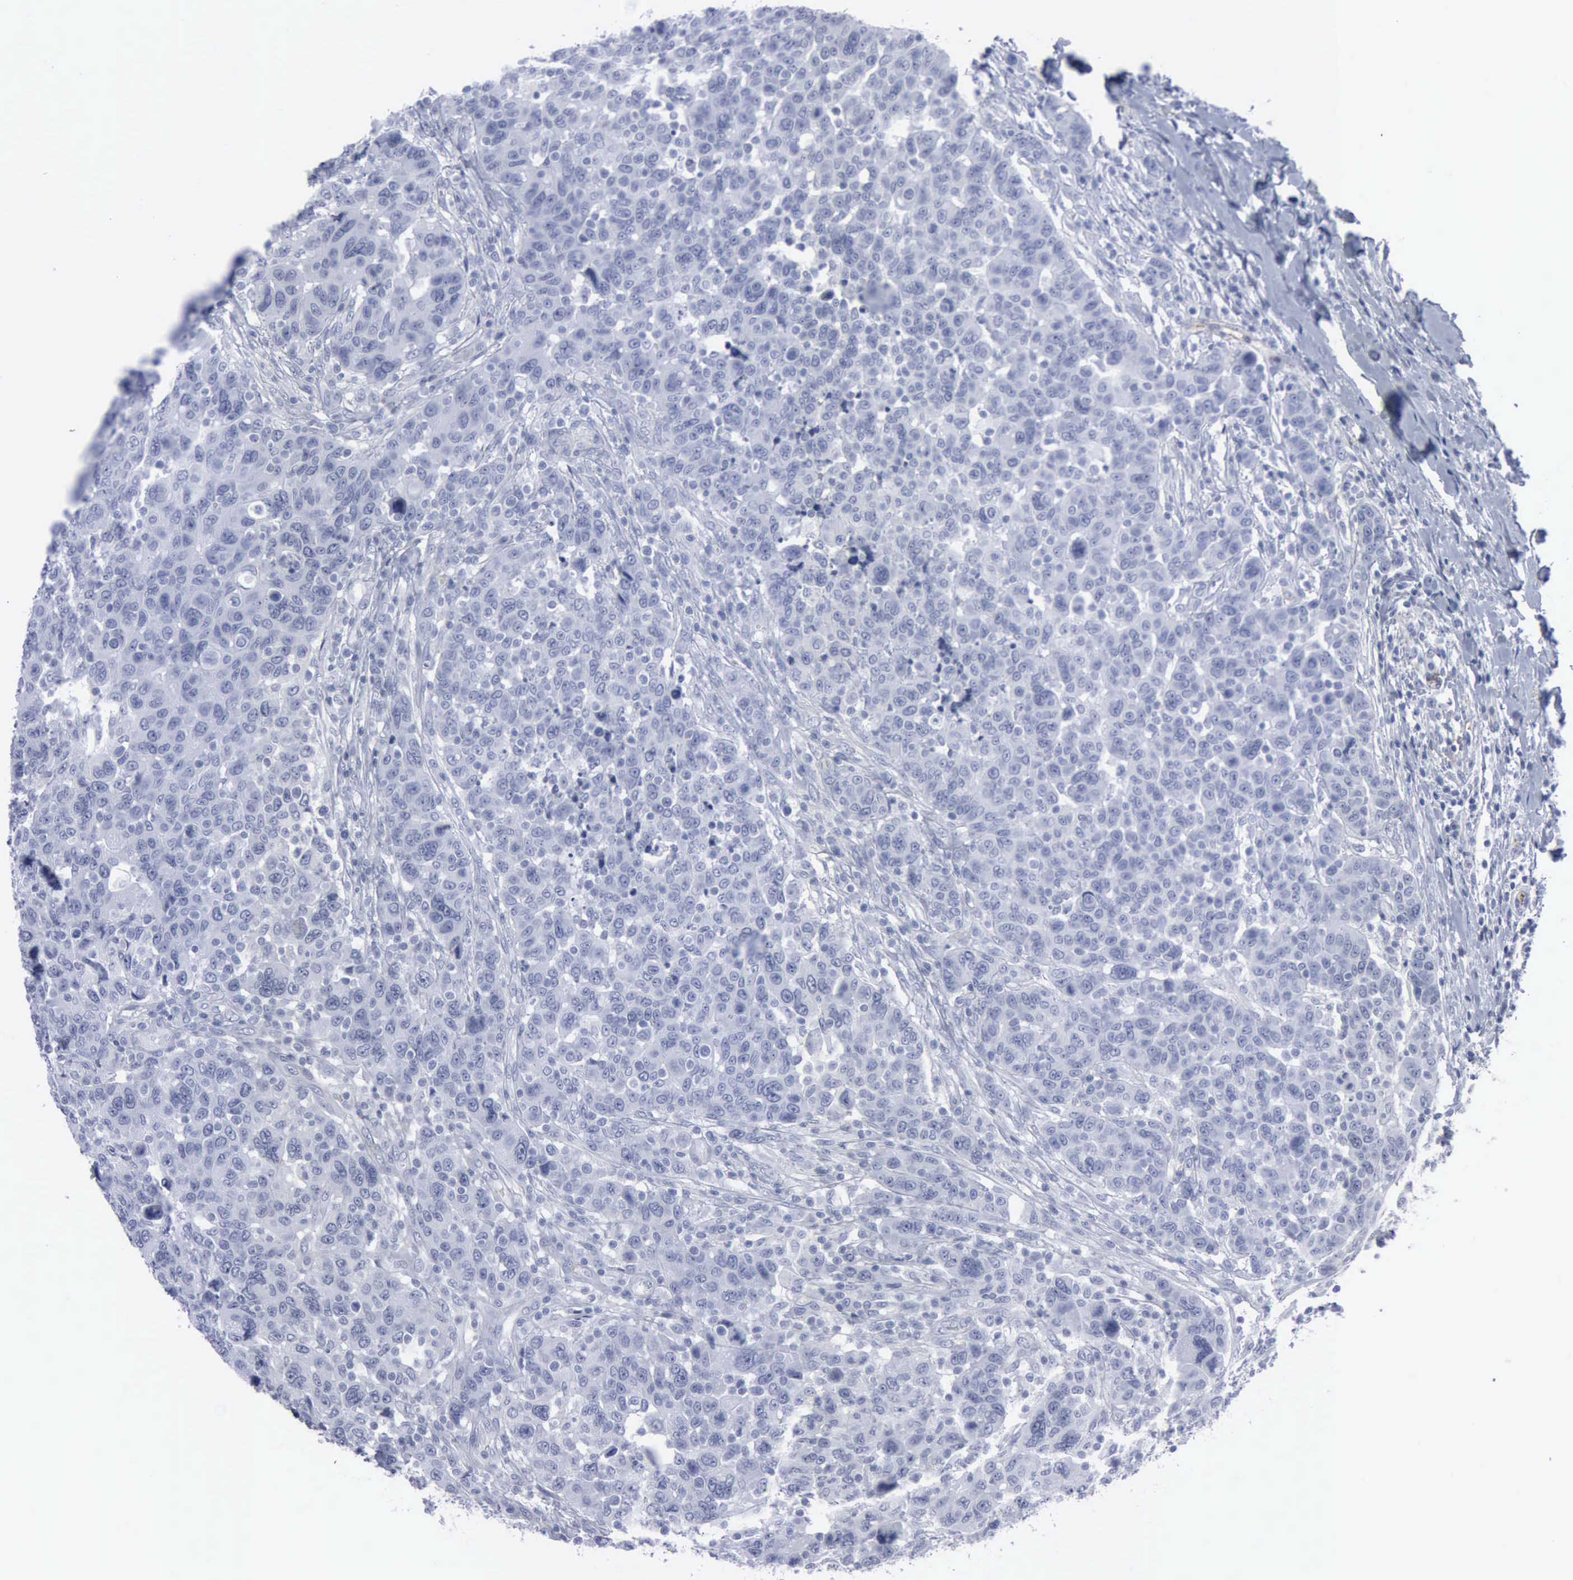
{"staining": {"intensity": "negative", "quantity": "none", "location": "none"}, "tissue": "breast cancer", "cell_type": "Tumor cells", "image_type": "cancer", "snomed": [{"axis": "morphology", "description": "Duct carcinoma"}, {"axis": "topography", "description": "Breast"}], "caption": "Micrograph shows no protein expression in tumor cells of breast infiltrating ductal carcinoma tissue.", "gene": "VCAM1", "patient": {"sex": "female", "age": 37}}